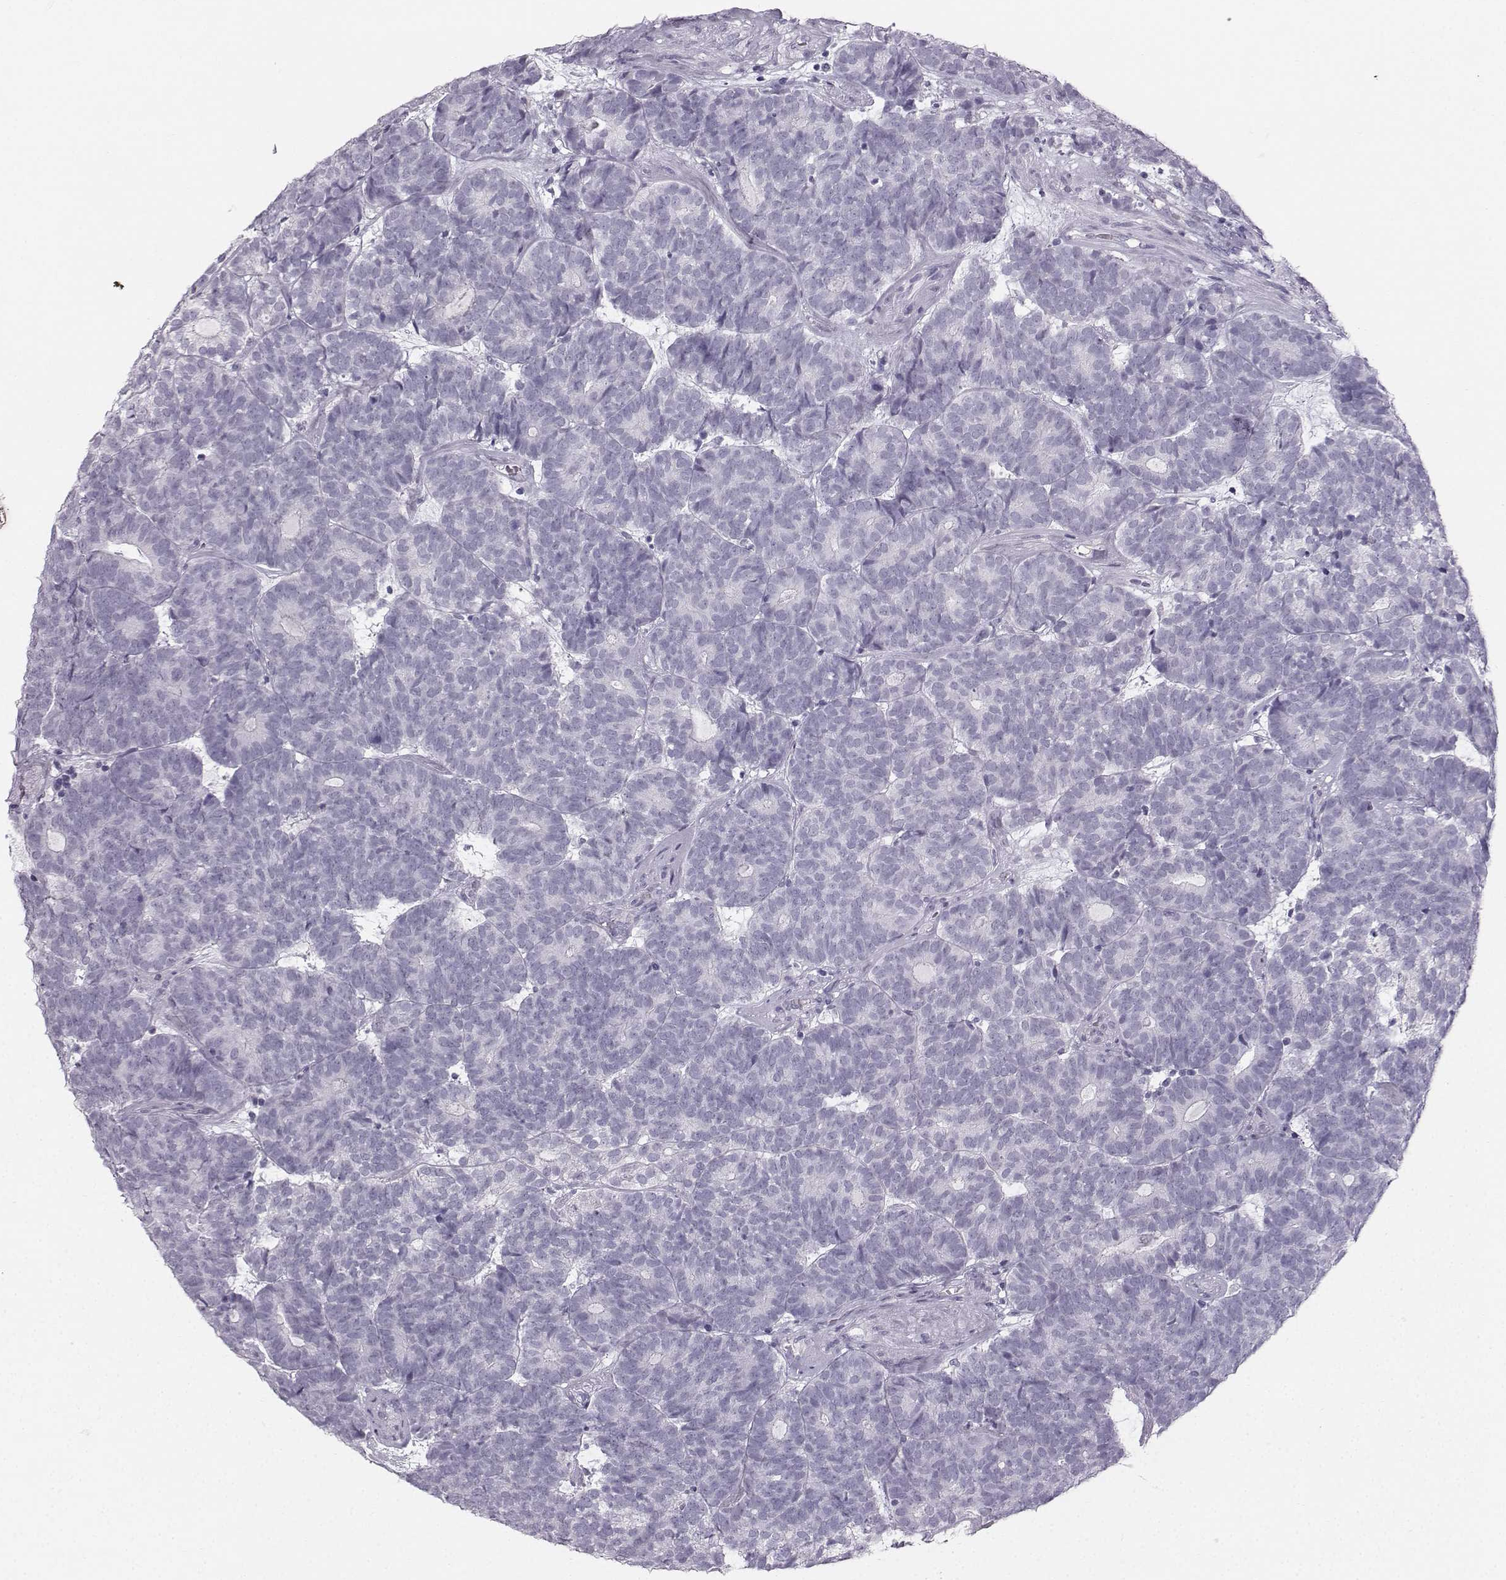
{"staining": {"intensity": "negative", "quantity": "none", "location": "none"}, "tissue": "head and neck cancer", "cell_type": "Tumor cells", "image_type": "cancer", "snomed": [{"axis": "morphology", "description": "Adenocarcinoma, NOS"}, {"axis": "topography", "description": "Head-Neck"}], "caption": "Immunohistochemistry (IHC) of head and neck adenocarcinoma demonstrates no expression in tumor cells. Brightfield microscopy of immunohistochemistry stained with DAB (3,3'-diaminobenzidine) (brown) and hematoxylin (blue), captured at high magnification.", "gene": "CASR", "patient": {"sex": "female", "age": 81}}